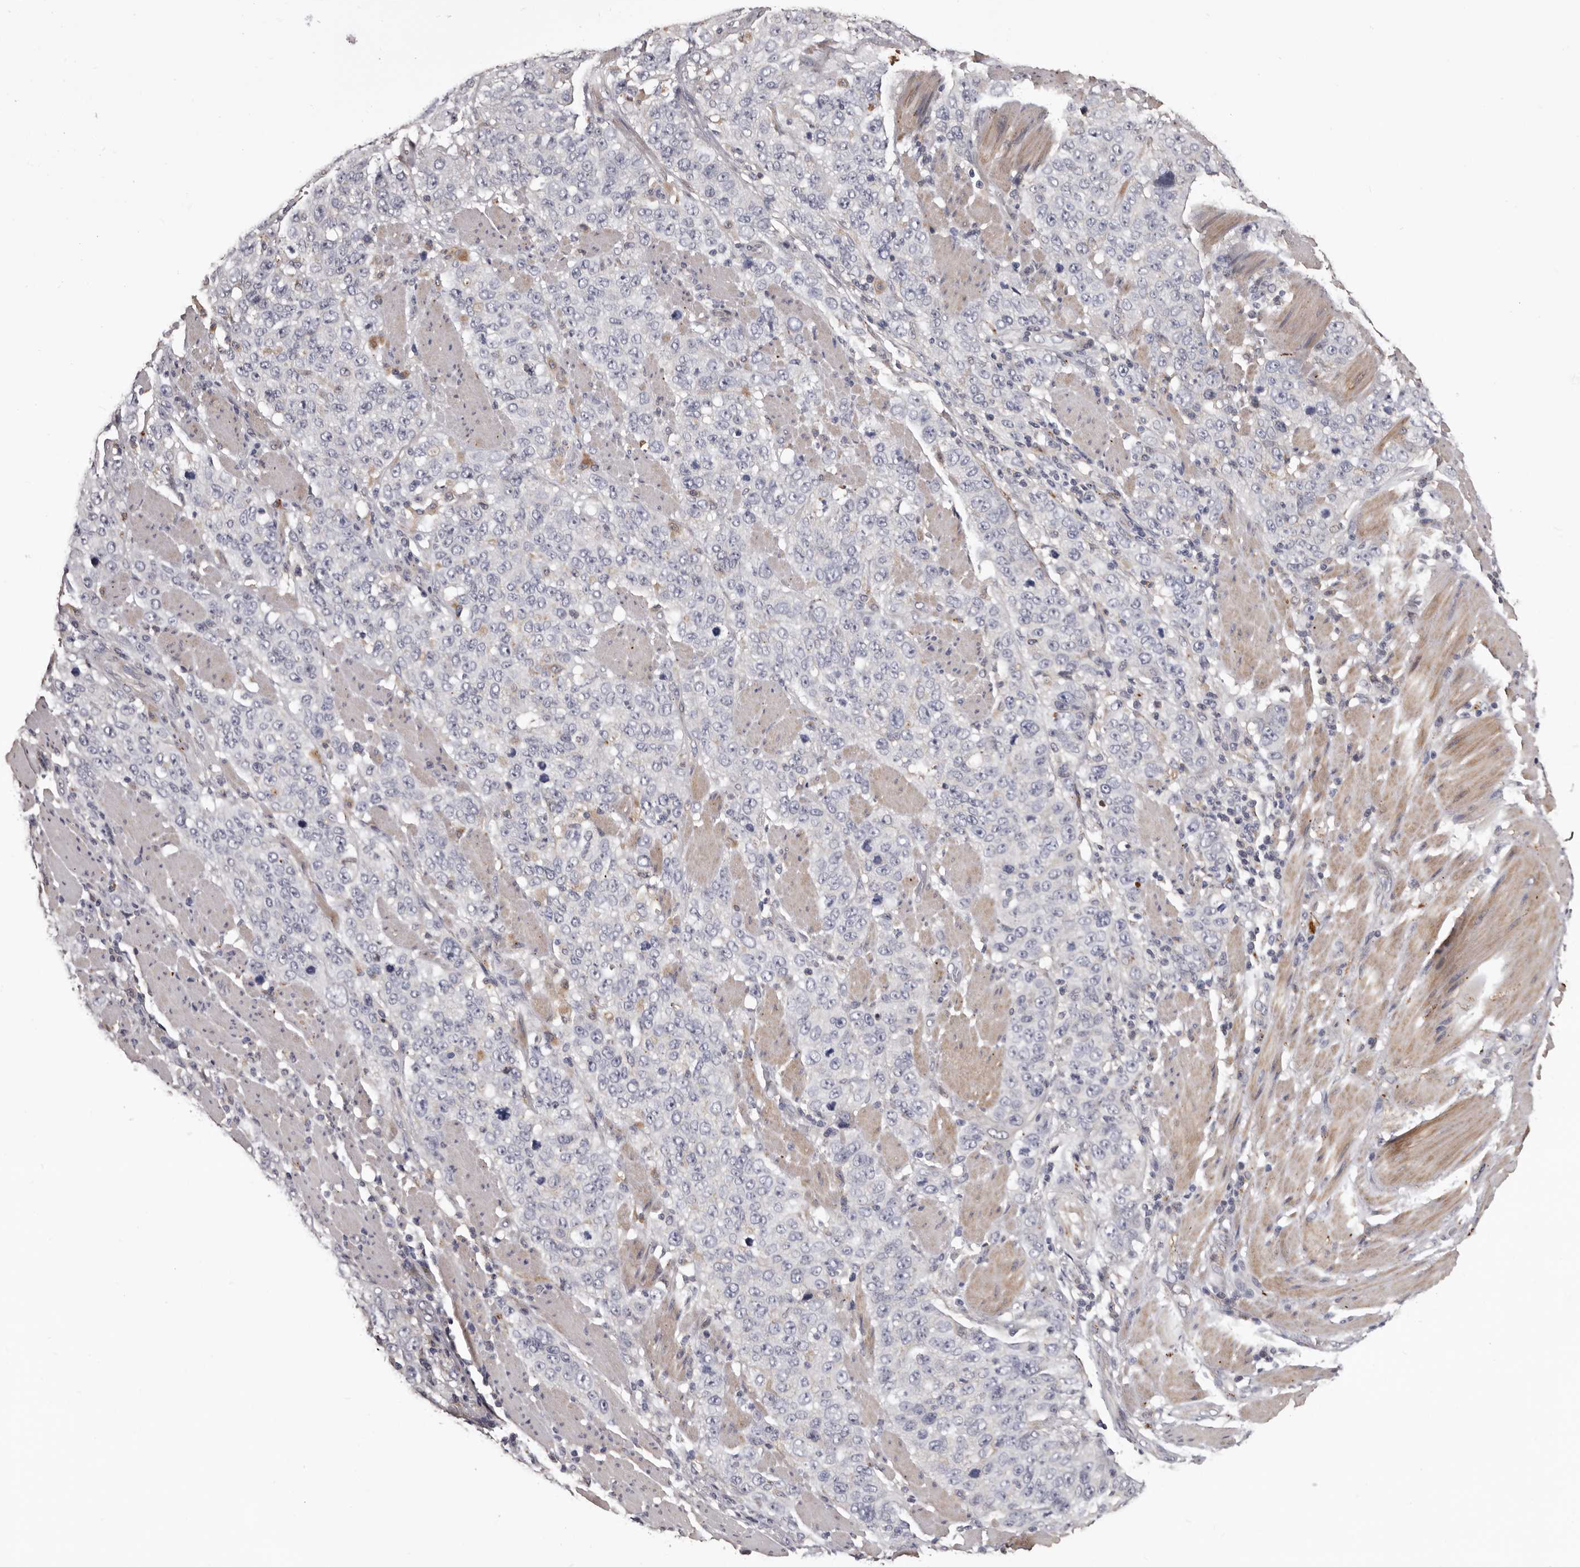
{"staining": {"intensity": "negative", "quantity": "none", "location": "none"}, "tissue": "stomach cancer", "cell_type": "Tumor cells", "image_type": "cancer", "snomed": [{"axis": "morphology", "description": "Adenocarcinoma, NOS"}, {"axis": "topography", "description": "Stomach"}], "caption": "Immunohistochemical staining of human adenocarcinoma (stomach) exhibits no significant positivity in tumor cells. (DAB (3,3'-diaminobenzidine) IHC with hematoxylin counter stain).", "gene": "SLC10A4", "patient": {"sex": "male", "age": 48}}